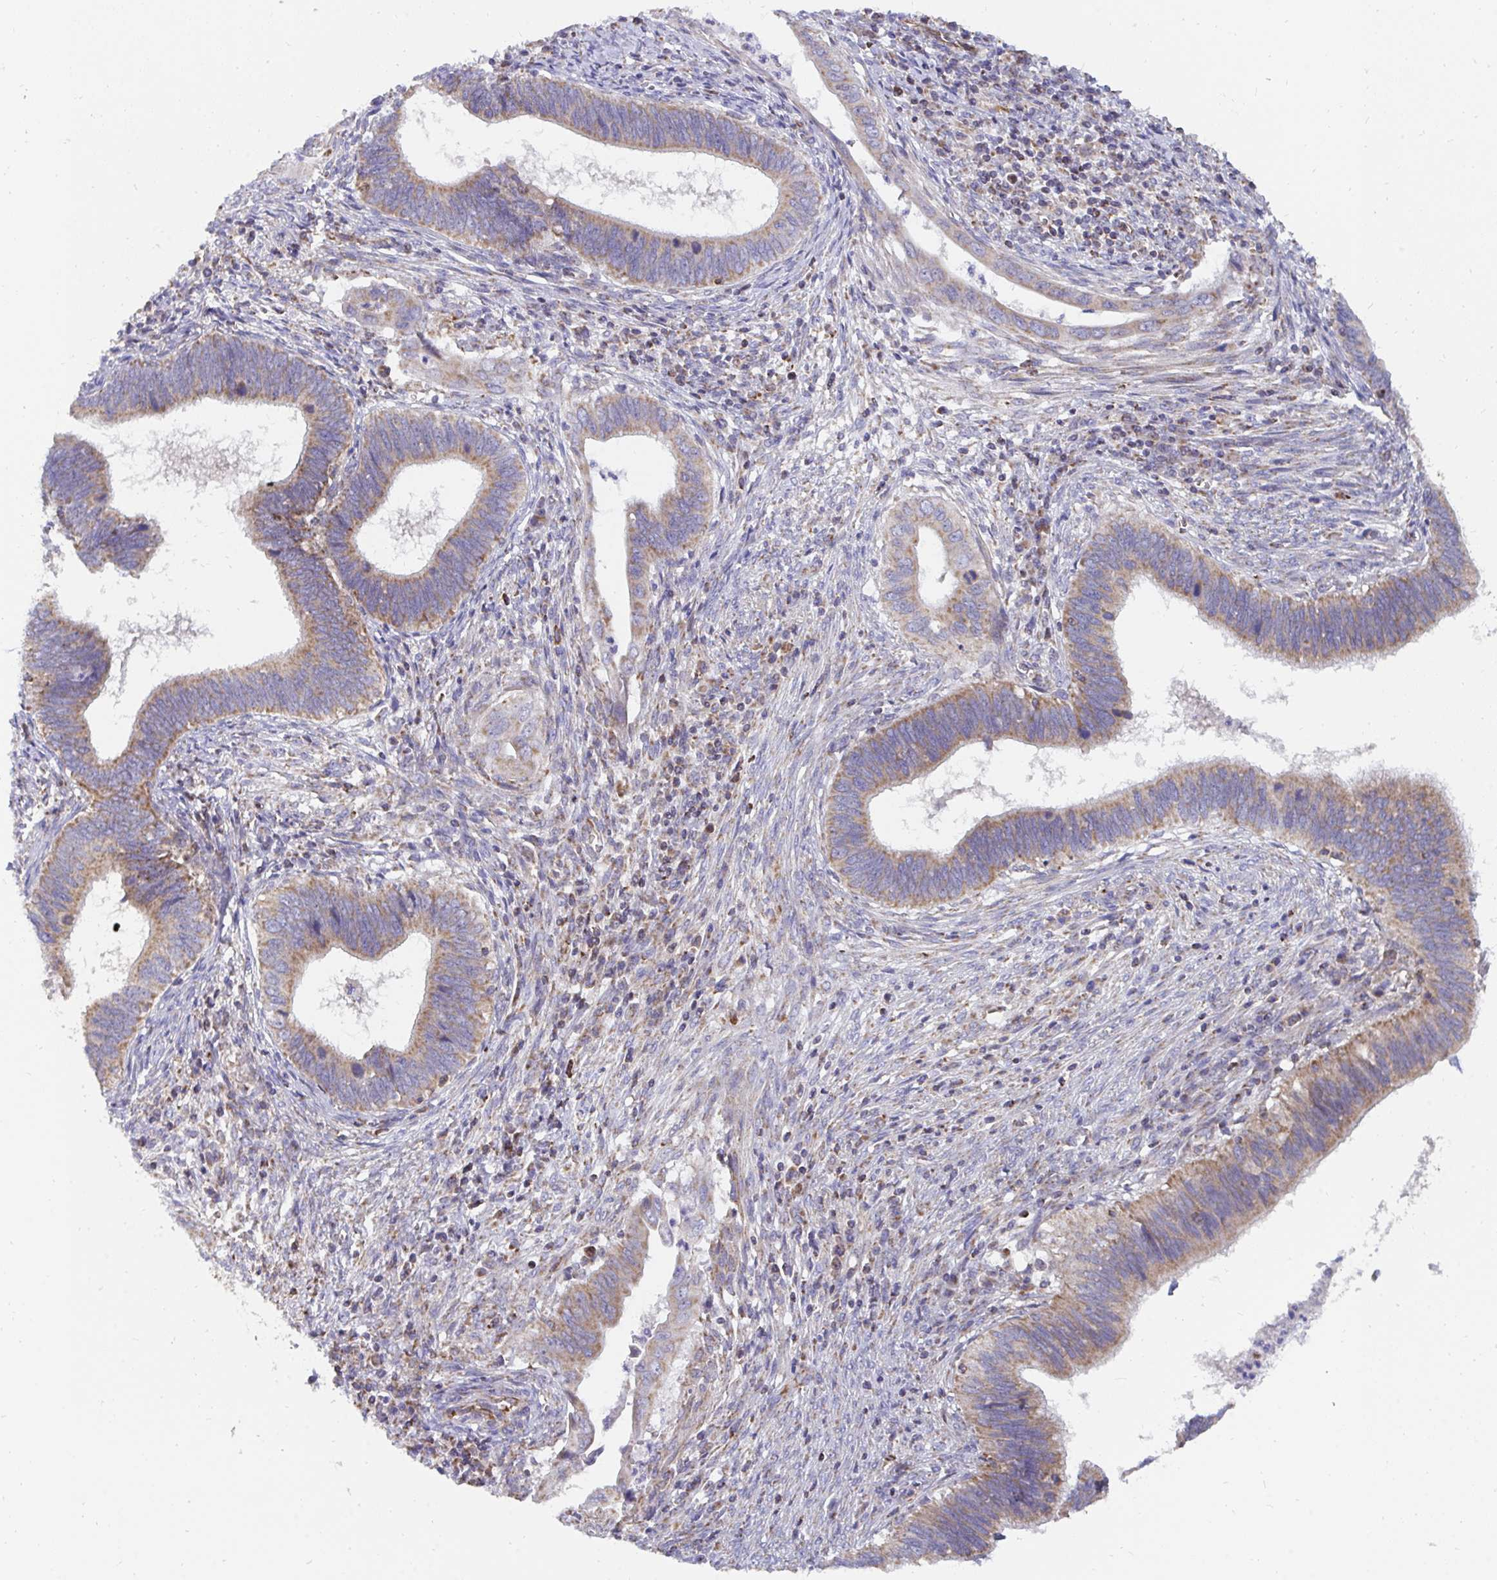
{"staining": {"intensity": "moderate", "quantity": ">75%", "location": "cytoplasmic/membranous"}, "tissue": "cervical cancer", "cell_type": "Tumor cells", "image_type": "cancer", "snomed": [{"axis": "morphology", "description": "Adenocarcinoma, NOS"}, {"axis": "topography", "description": "Cervix"}], "caption": "The micrograph shows immunohistochemical staining of cervical cancer. There is moderate cytoplasmic/membranous positivity is present in approximately >75% of tumor cells. (DAB (3,3'-diaminobenzidine) IHC, brown staining for protein, blue staining for nuclei).", "gene": "PC", "patient": {"sex": "female", "age": 42}}